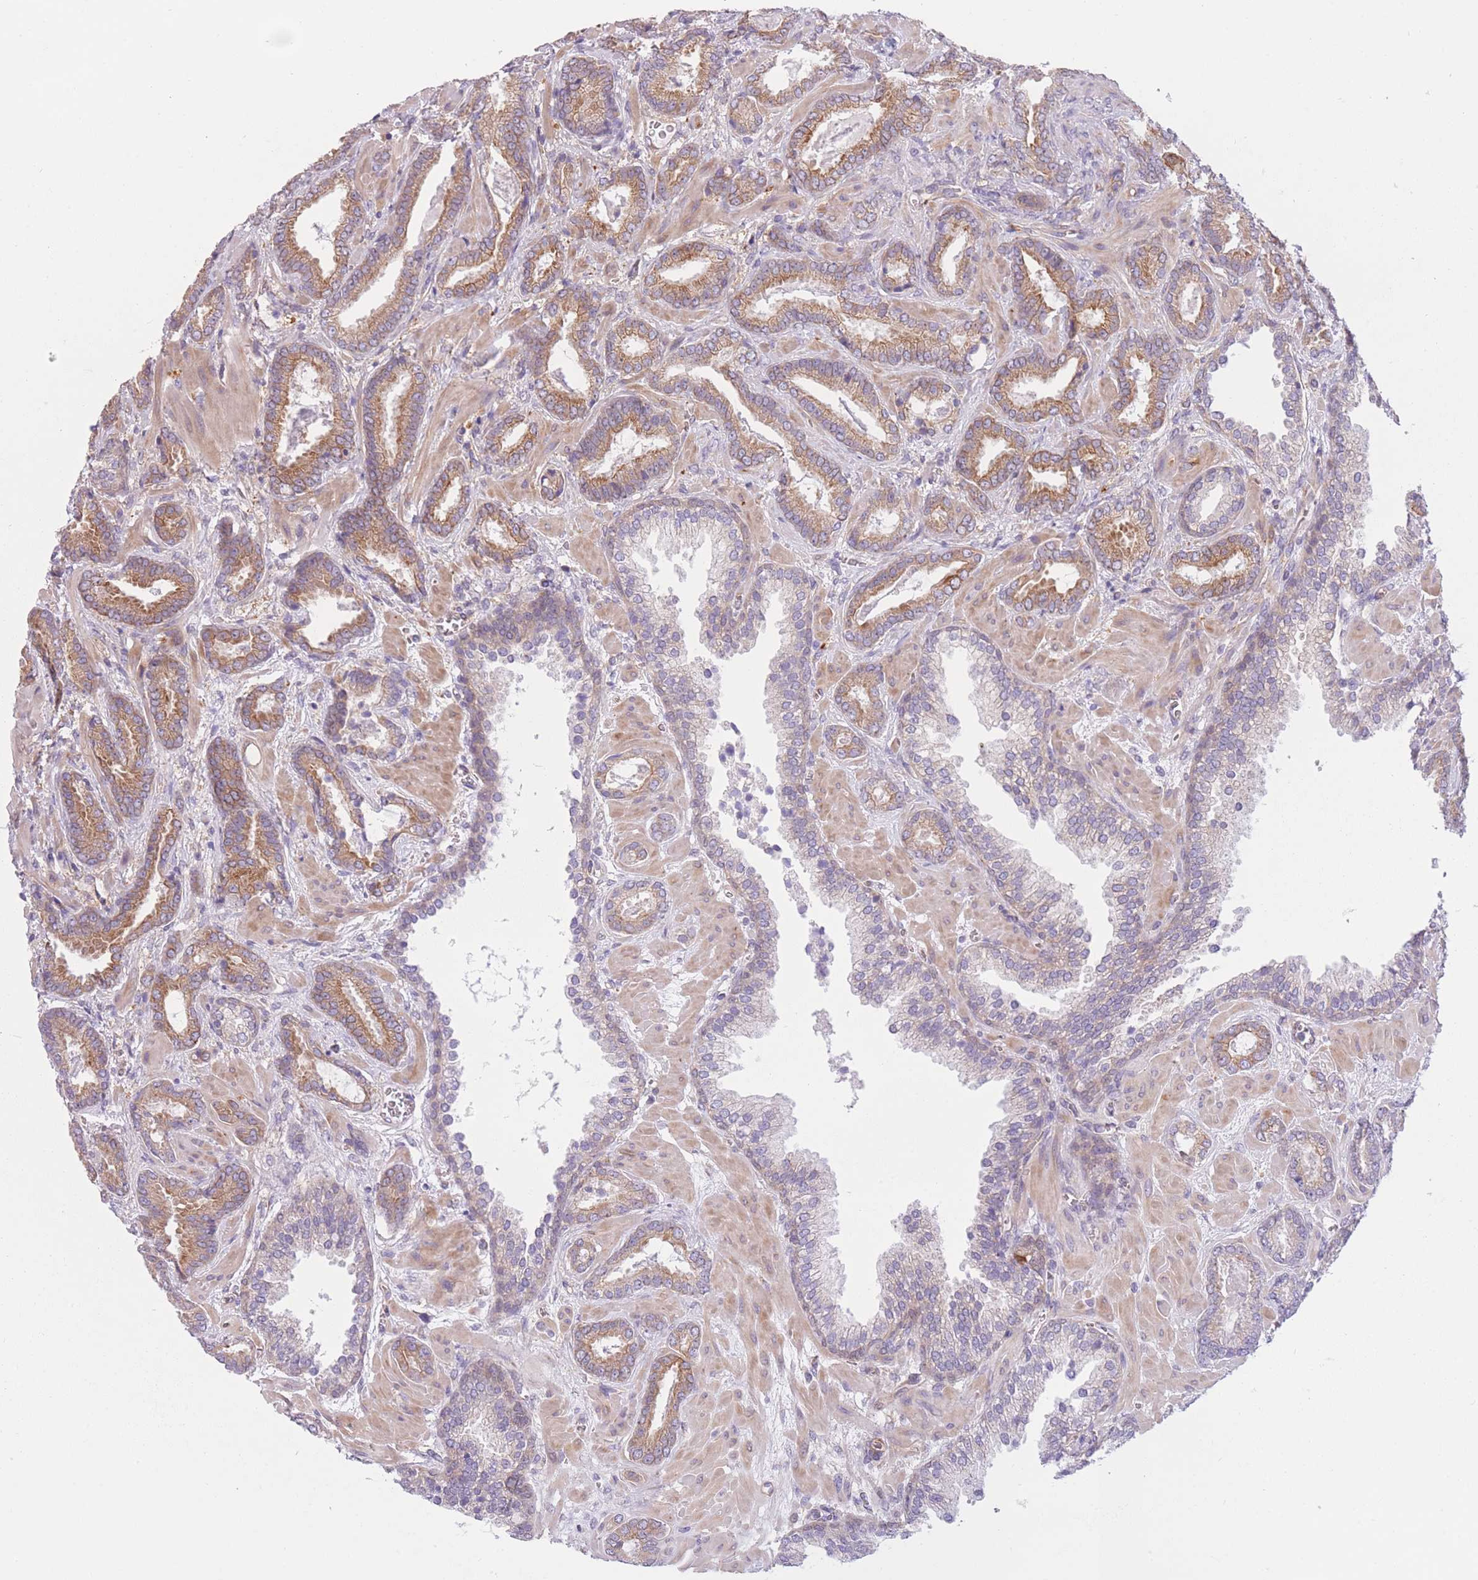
{"staining": {"intensity": "moderate", "quantity": "25%-75%", "location": "cytoplasmic/membranous"}, "tissue": "prostate cancer", "cell_type": "Tumor cells", "image_type": "cancer", "snomed": [{"axis": "morphology", "description": "Adenocarcinoma, Low grade"}, {"axis": "topography", "description": "Prostate"}], "caption": "An image of prostate cancer stained for a protein displays moderate cytoplasmic/membranous brown staining in tumor cells.", "gene": "SERPINB3", "patient": {"sex": "male", "age": 62}}